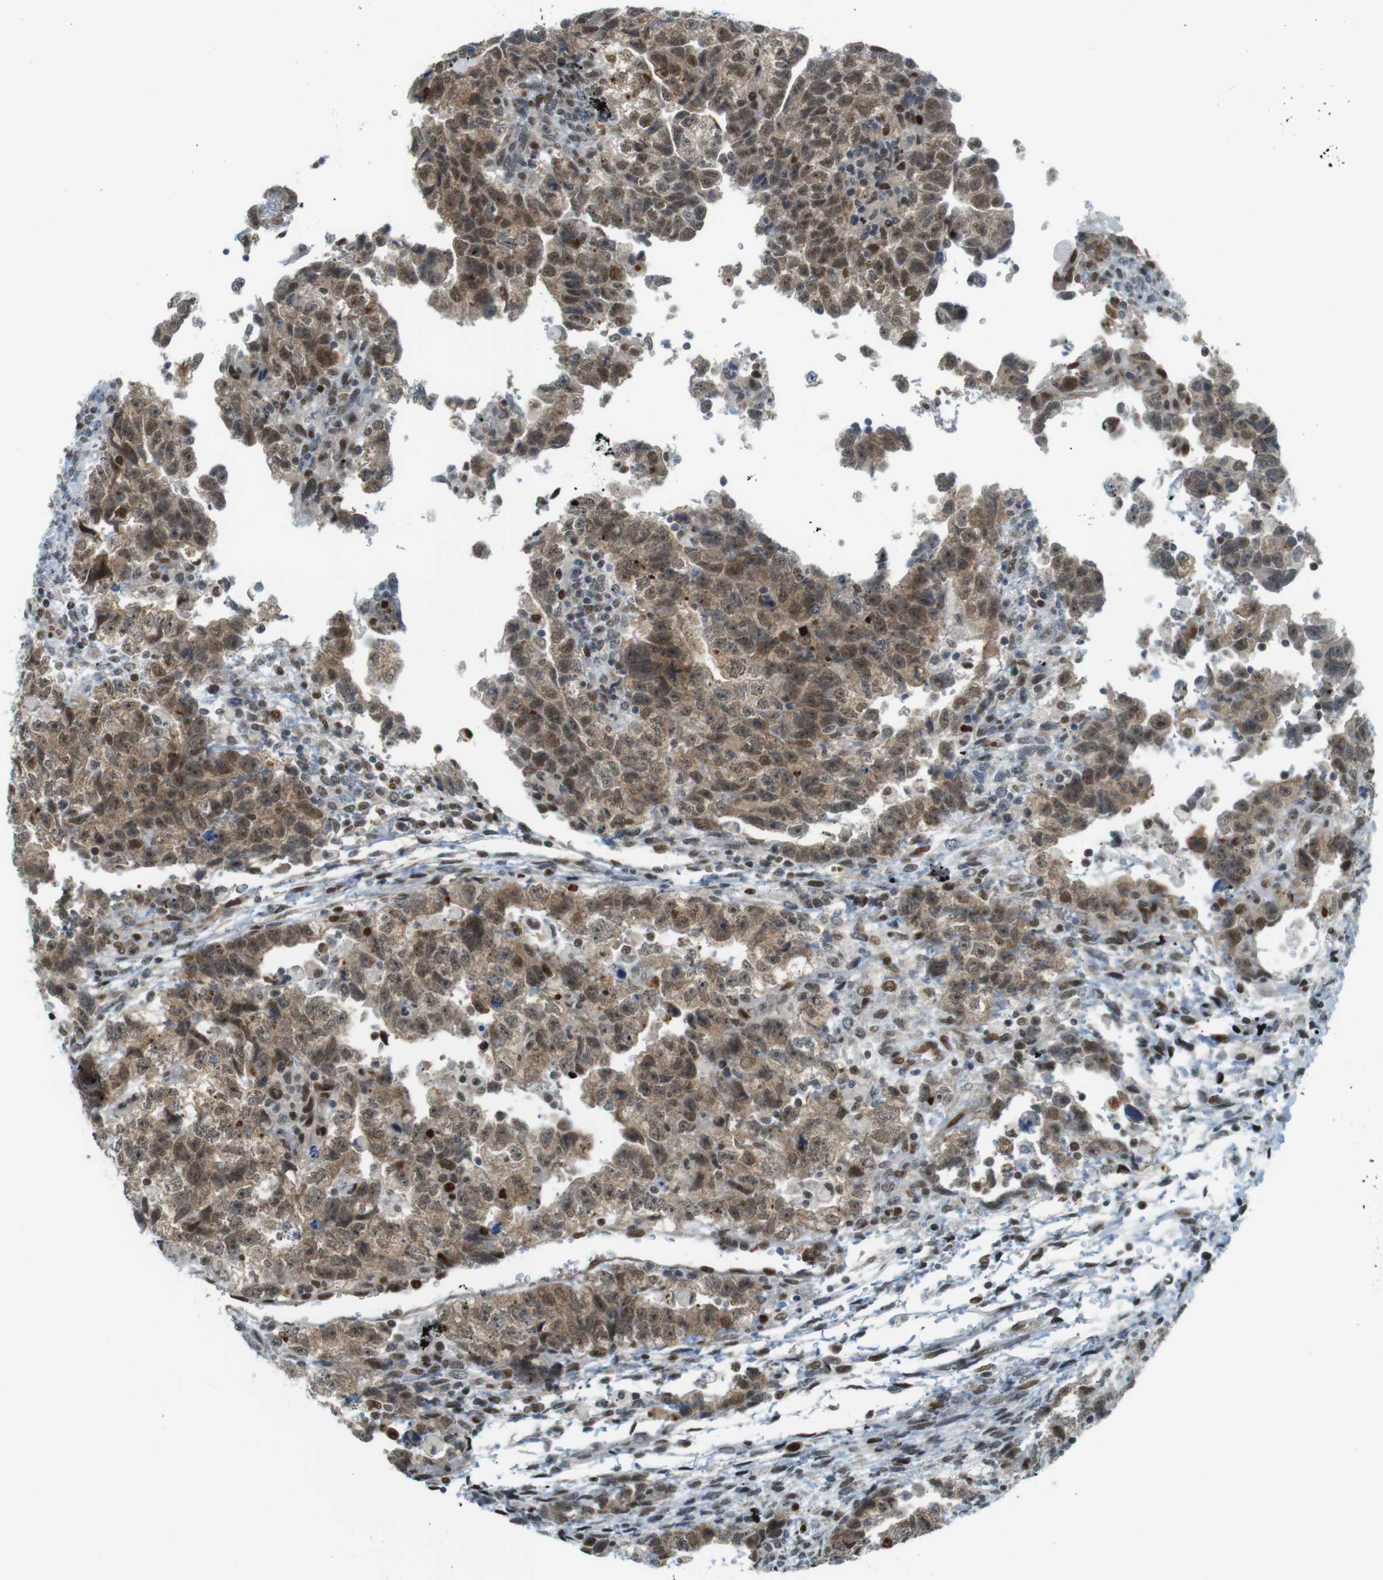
{"staining": {"intensity": "moderate", "quantity": ">75%", "location": "cytoplasmic/membranous,nuclear"}, "tissue": "testis cancer", "cell_type": "Tumor cells", "image_type": "cancer", "snomed": [{"axis": "morphology", "description": "Carcinoma, Embryonal, NOS"}, {"axis": "topography", "description": "Testis"}], "caption": "Testis cancer stained with a brown dye displays moderate cytoplasmic/membranous and nuclear positive staining in about >75% of tumor cells.", "gene": "UBB", "patient": {"sex": "male", "age": 36}}